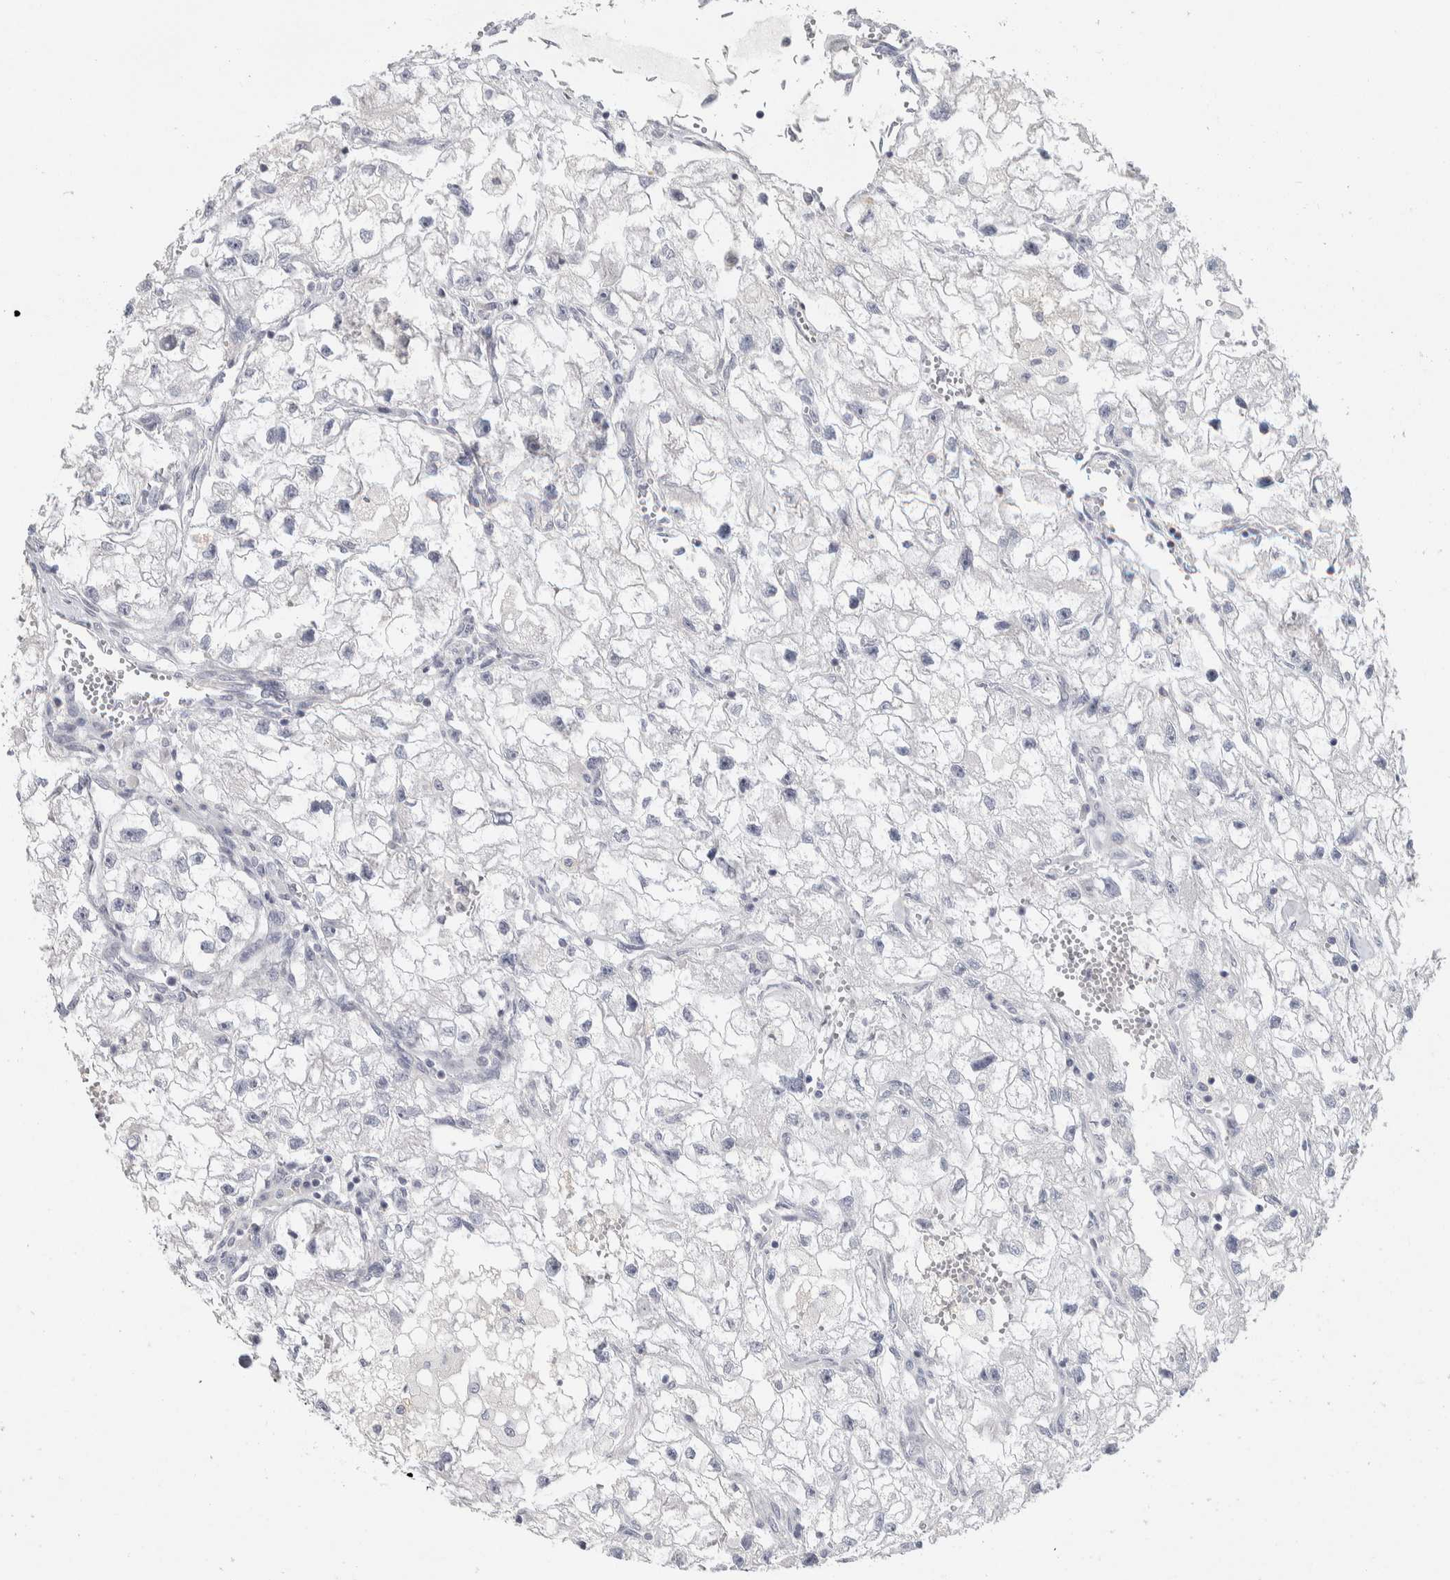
{"staining": {"intensity": "negative", "quantity": "none", "location": "none"}, "tissue": "renal cancer", "cell_type": "Tumor cells", "image_type": "cancer", "snomed": [{"axis": "morphology", "description": "Adenocarcinoma, NOS"}, {"axis": "topography", "description": "Kidney"}], "caption": "There is no significant expression in tumor cells of renal cancer.", "gene": "DCXR", "patient": {"sex": "female", "age": 70}}